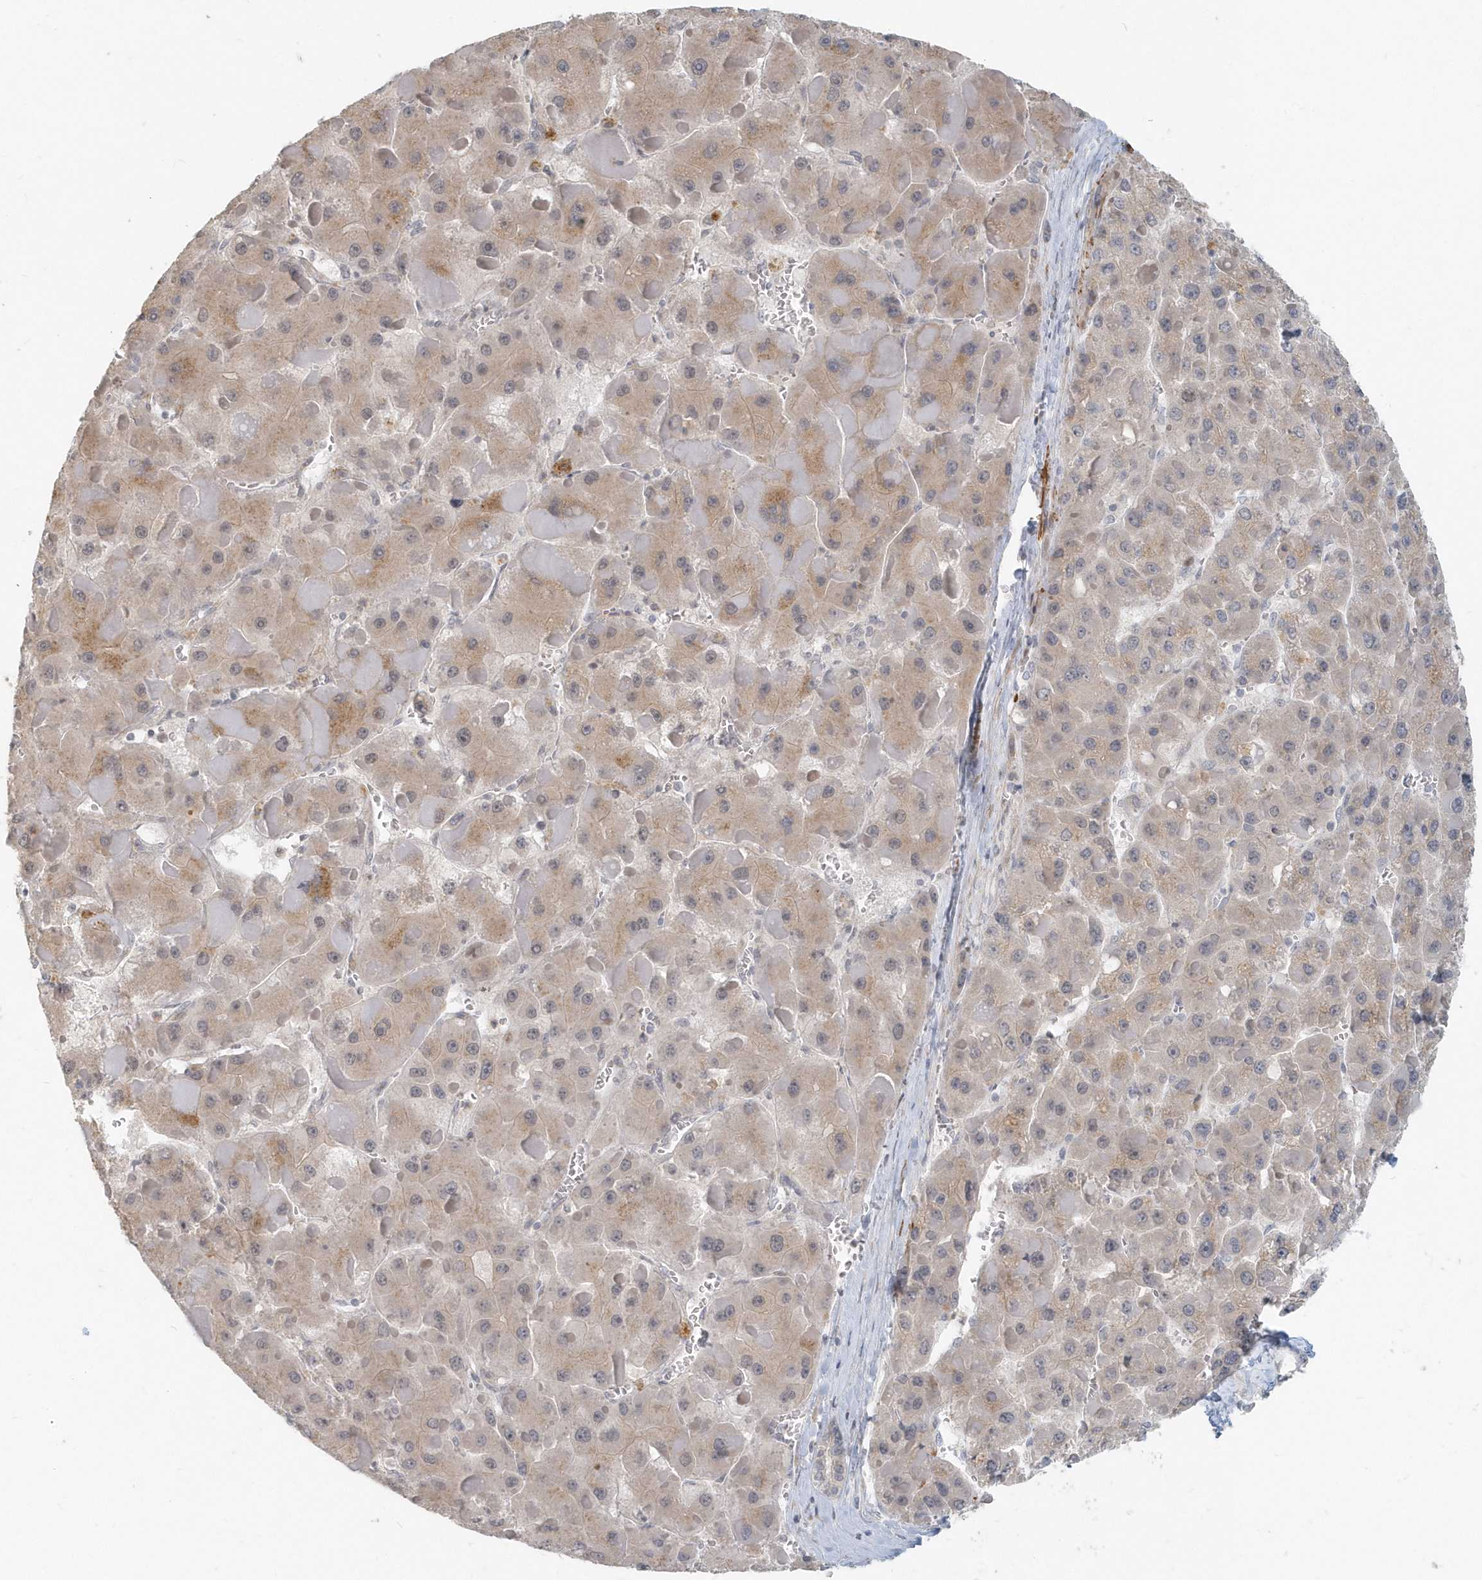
{"staining": {"intensity": "weak", "quantity": "25%-75%", "location": "cytoplasmic/membranous"}, "tissue": "liver cancer", "cell_type": "Tumor cells", "image_type": "cancer", "snomed": [{"axis": "morphology", "description": "Carcinoma, Hepatocellular, NOS"}, {"axis": "topography", "description": "Liver"}], "caption": "Tumor cells show low levels of weak cytoplasmic/membranous positivity in about 25%-75% of cells in liver cancer.", "gene": "NAPB", "patient": {"sex": "female", "age": 73}}